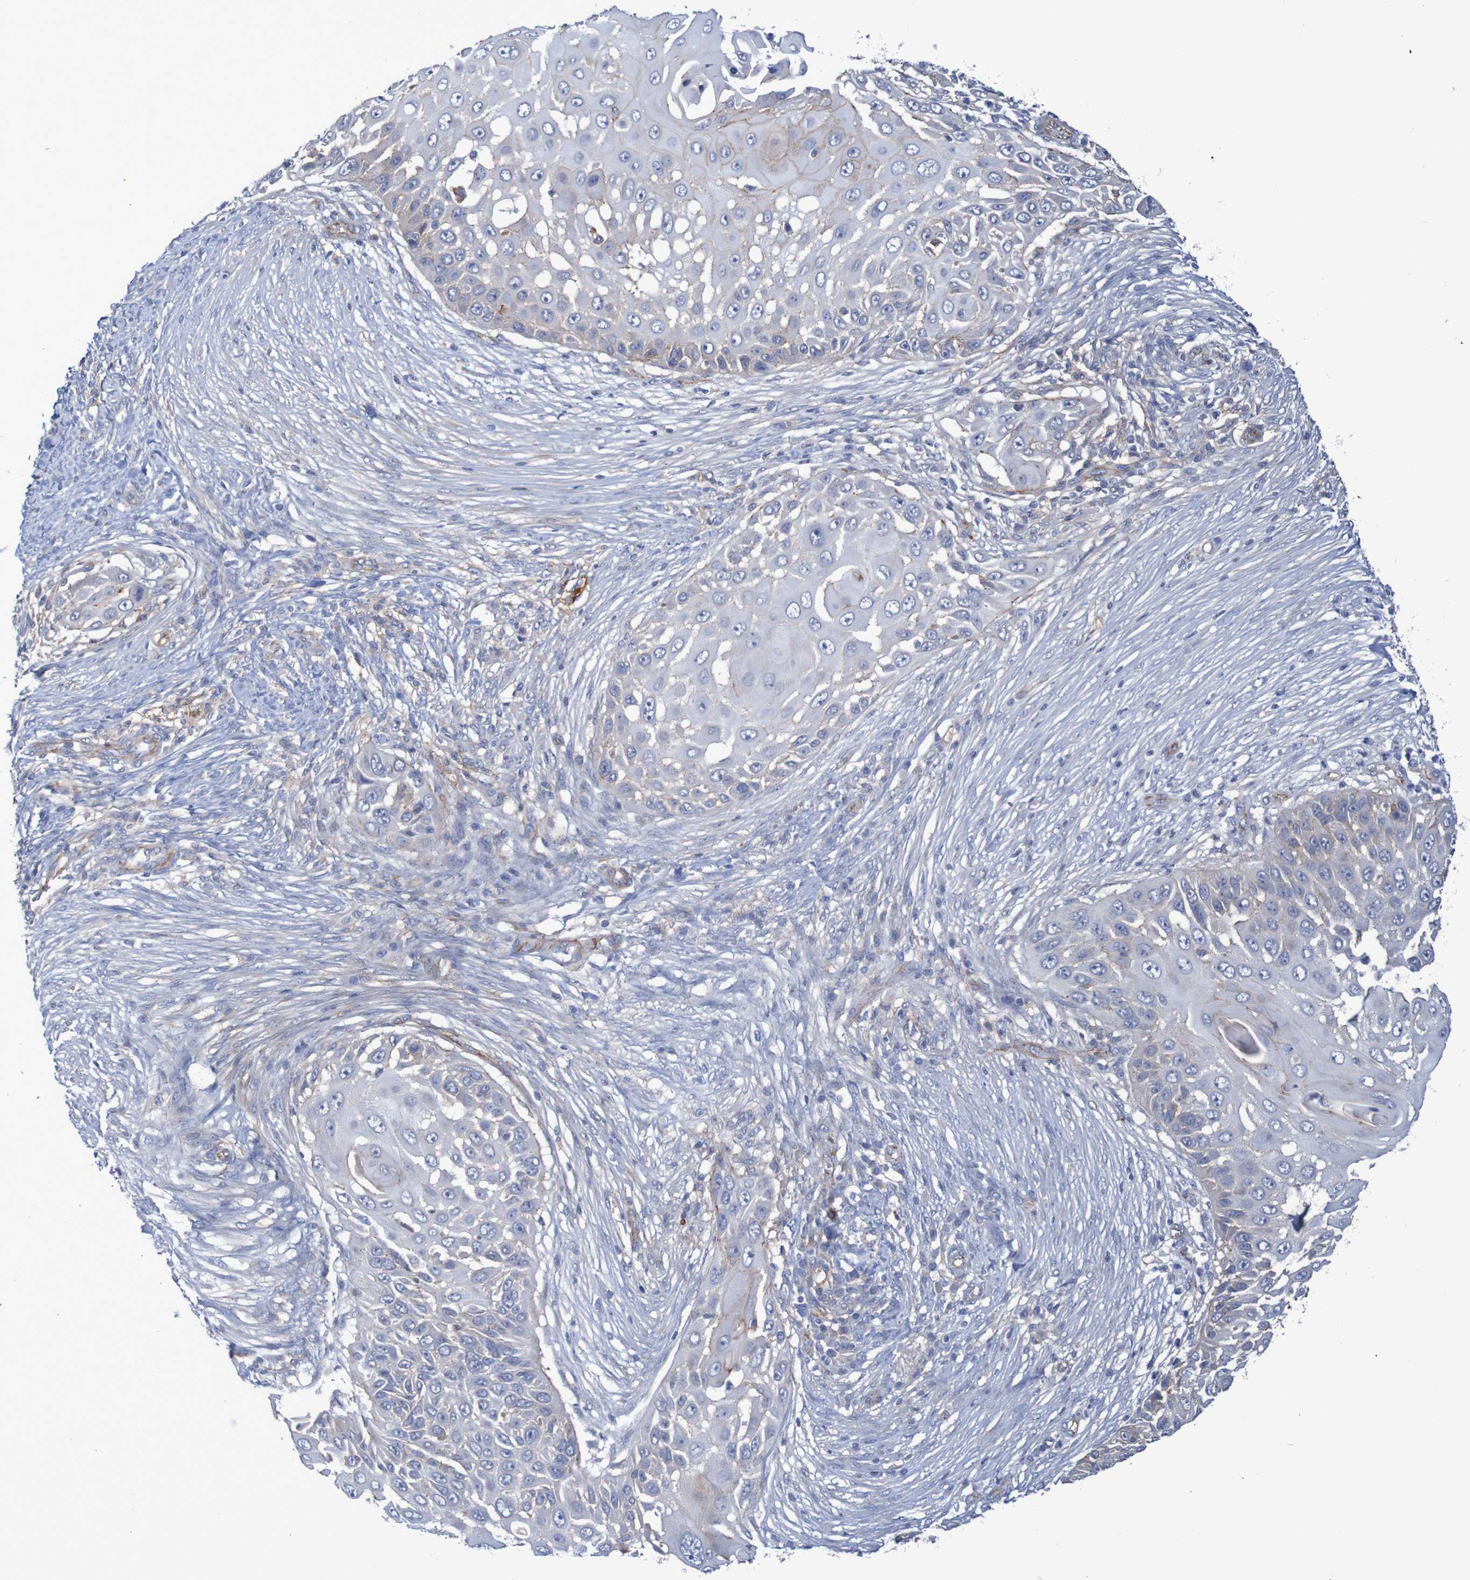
{"staining": {"intensity": "weak", "quantity": "<25%", "location": "cytoplasmic/membranous"}, "tissue": "skin cancer", "cell_type": "Tumor cells", "image_type": "cancer", "snomed": [{"axis": "morphology", "description": "Squamous cell carcinoma, NOS"}, {"axis": "topography", "description": "Skin"}], "caption": "High power microscopy micrograph of an immunohistochemistry (IHC) micrograph of skin cancer (squamous cell carcinoma), revealing no significant positivity in tumor cells.", "gene": "NECTIN2", "patient": {"sex": "female", "age": 44}}